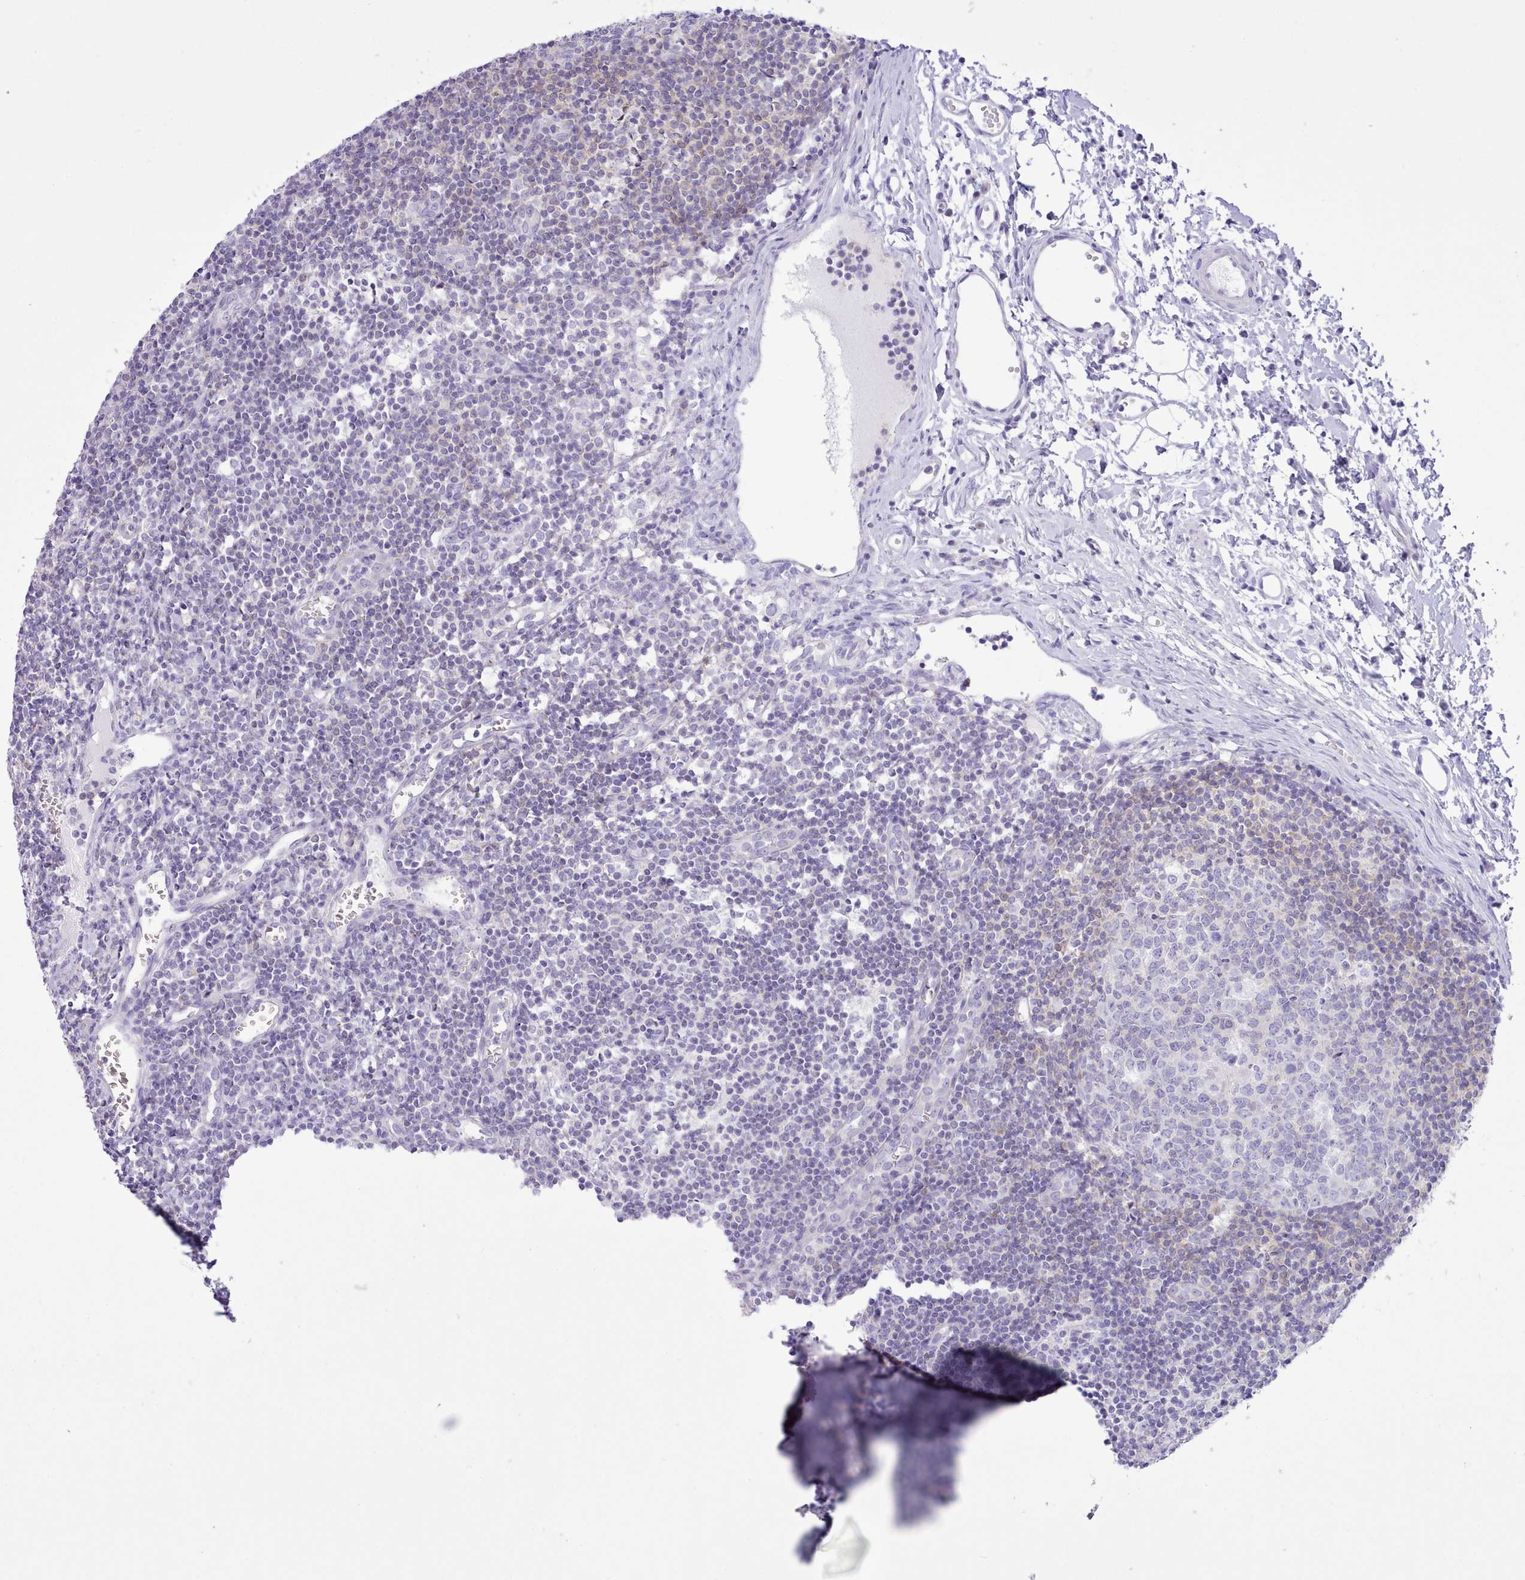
{"staining": {"intensity": "weak", "quantity": "<25%", "location": "cytoplasmic/membranous"}, "tissue": "lymph node", "cell_type": "Germinal center cells", "image_type": "normal", "snomed": [{"axis": "morphology", "description": "Normal tissue, NOS"}, {"axis": "topography", "description": "Lymph node"}], "caption": "Germinal center cells show no significant protein positivity in normal lymph node. Brightfield microscopy of immunohistochemistry (IHC) stained with DAB (3,3'-diaminobenzidine) (brown) and hematoxylin (blue), captured at high magnification.", "gene": "MDFI", "patient": {"sex": "female", "age": 37}}